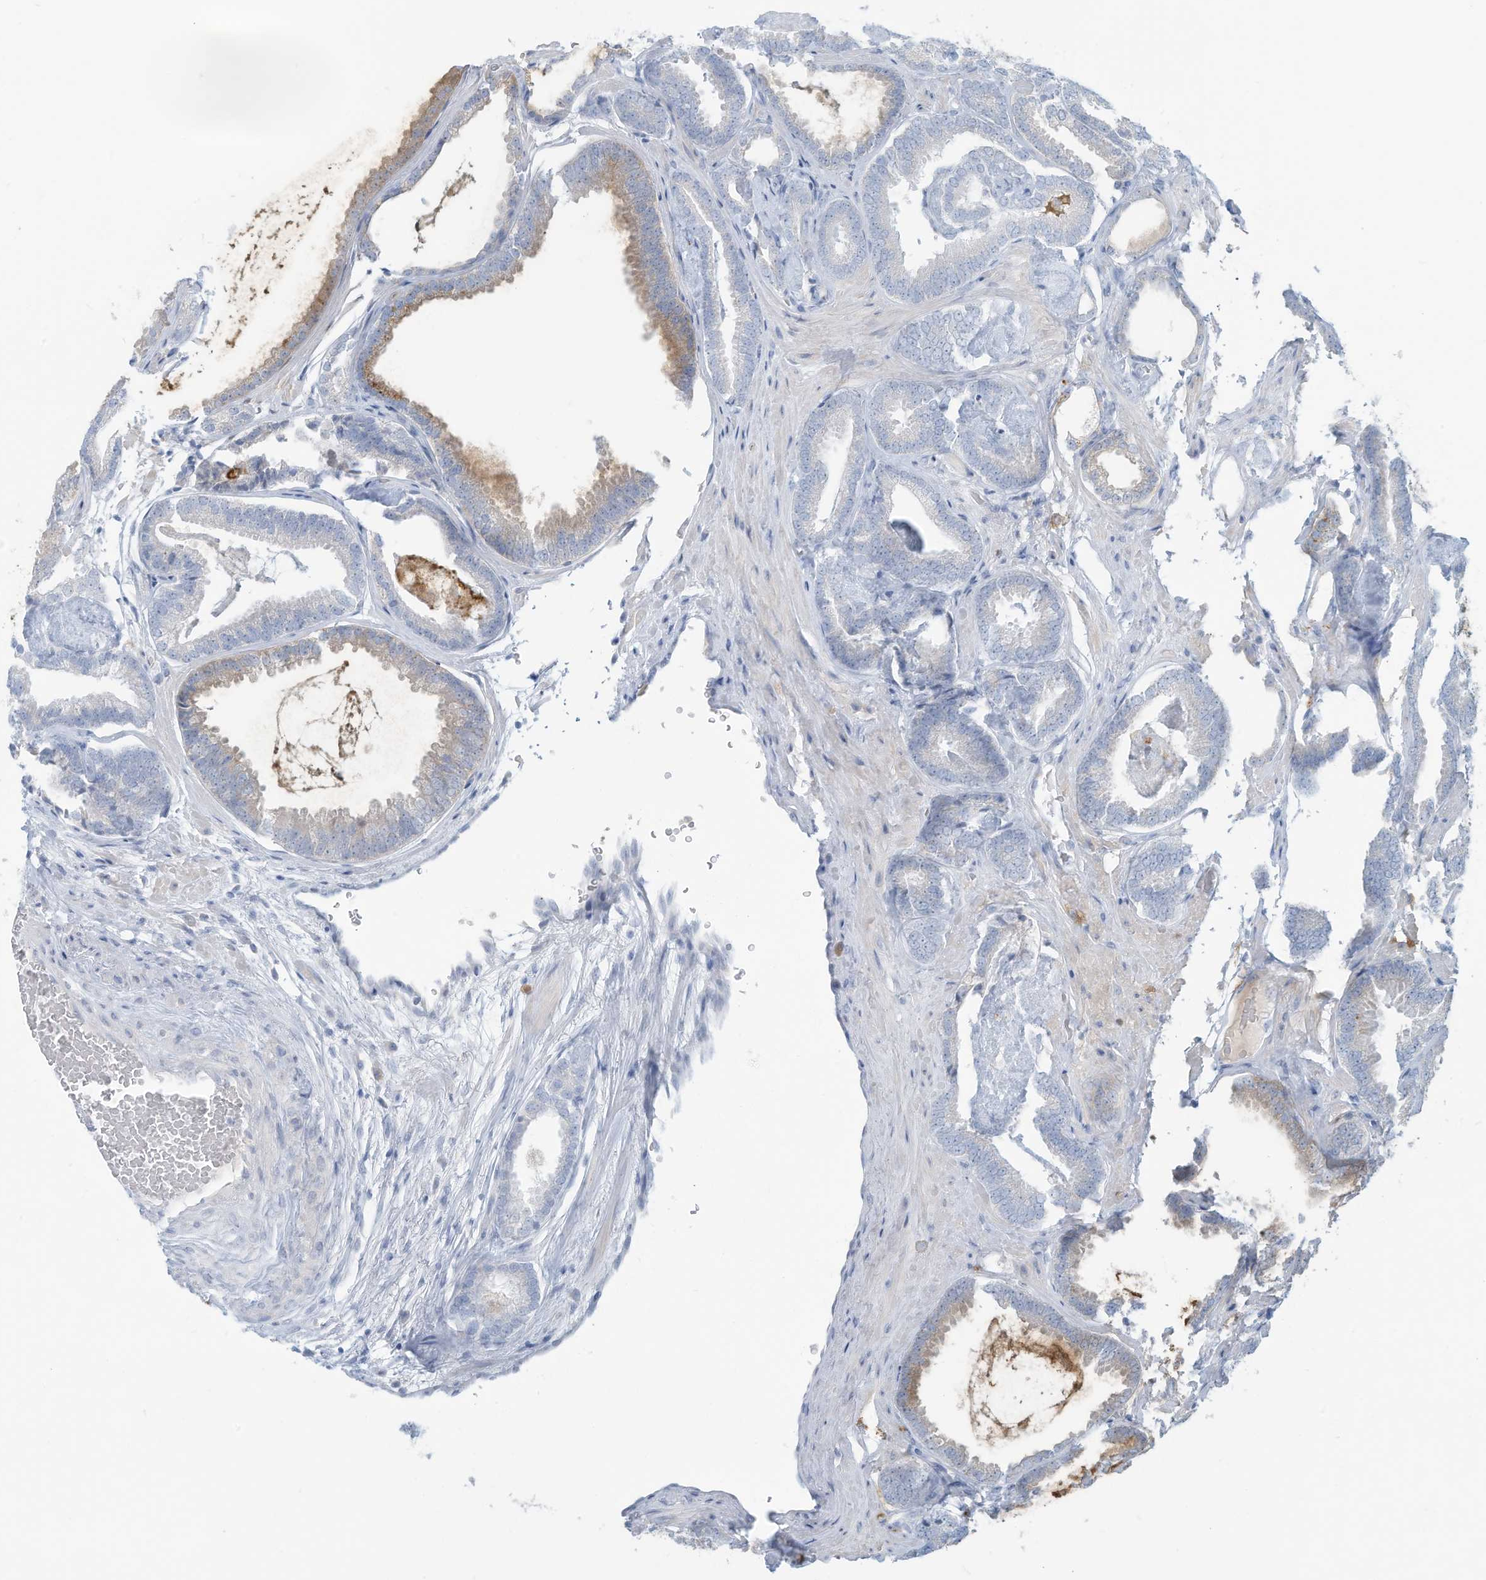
{"staining": {"intensity": "negative", "quantity": "none", "location": "none"}, "tissue": "prostate cancer", "cell_type": "Tumor cells", "image_type": "cancer", "snomed": [{"axis": "morphology", "description": "Adenocarcinoma, Low grade"}, {"axis": "topography", "description": "Prostate"}], "caption": "Image shows no protein positivity in tumor cells of low-grade adenocarcinoma (prostate) tissue.", "gene": "ERI2", "patient": {"sex": "male", "age": 71}}